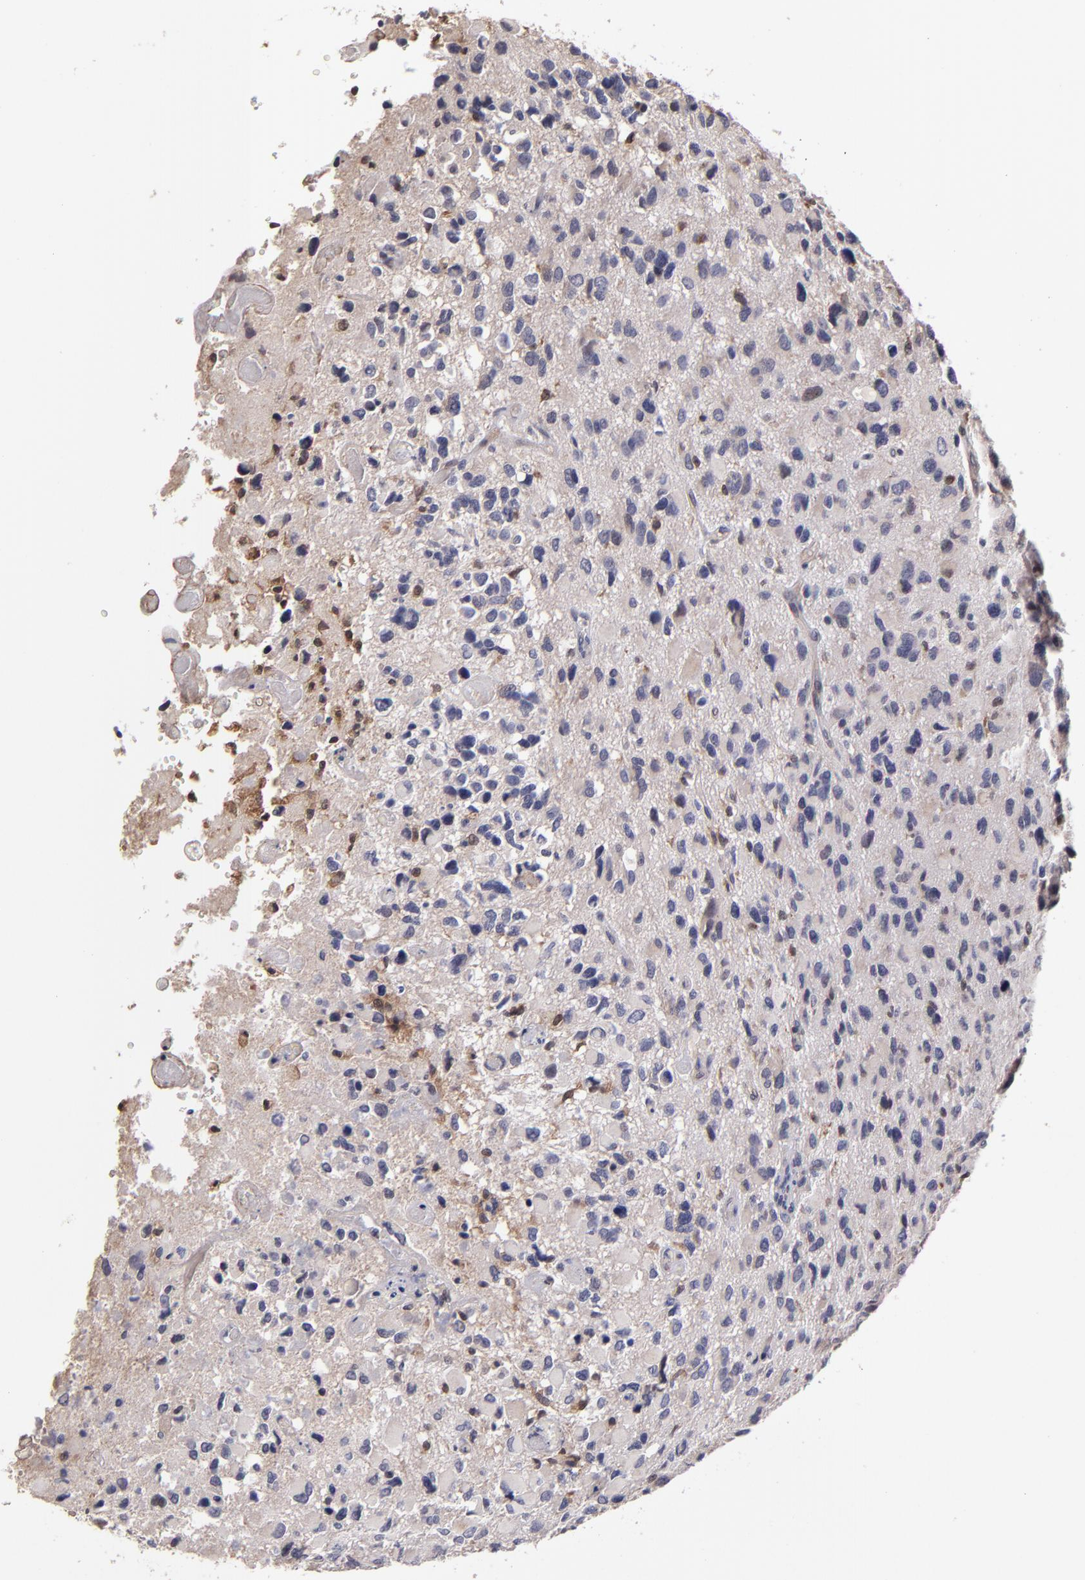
{"staining": {"intensity": "weak", "quantity": "25%-75%", "location": "cytoplasmic/membranous"}, "tissue": "glioma", "cell_type": "Tumor cells", "image_type": "cancer", "snomed": [{"axis": "morphology", "description": "Glioma, malignant, High grade"}, {"axis": "topography", "description": "Brain"}], "caption": "High-magnification brightfield microscopy of glioma stained with DAB (3,3'-diaminobenzidine) (brown) and counterstained with hematoxylin (blue). tumor cells exhibit weak cytoplasmic/membranous expression is appreciated in about25%-75% of cells.", "gene": "CASP1", "patient": {"sex": "male", "age": 69}}